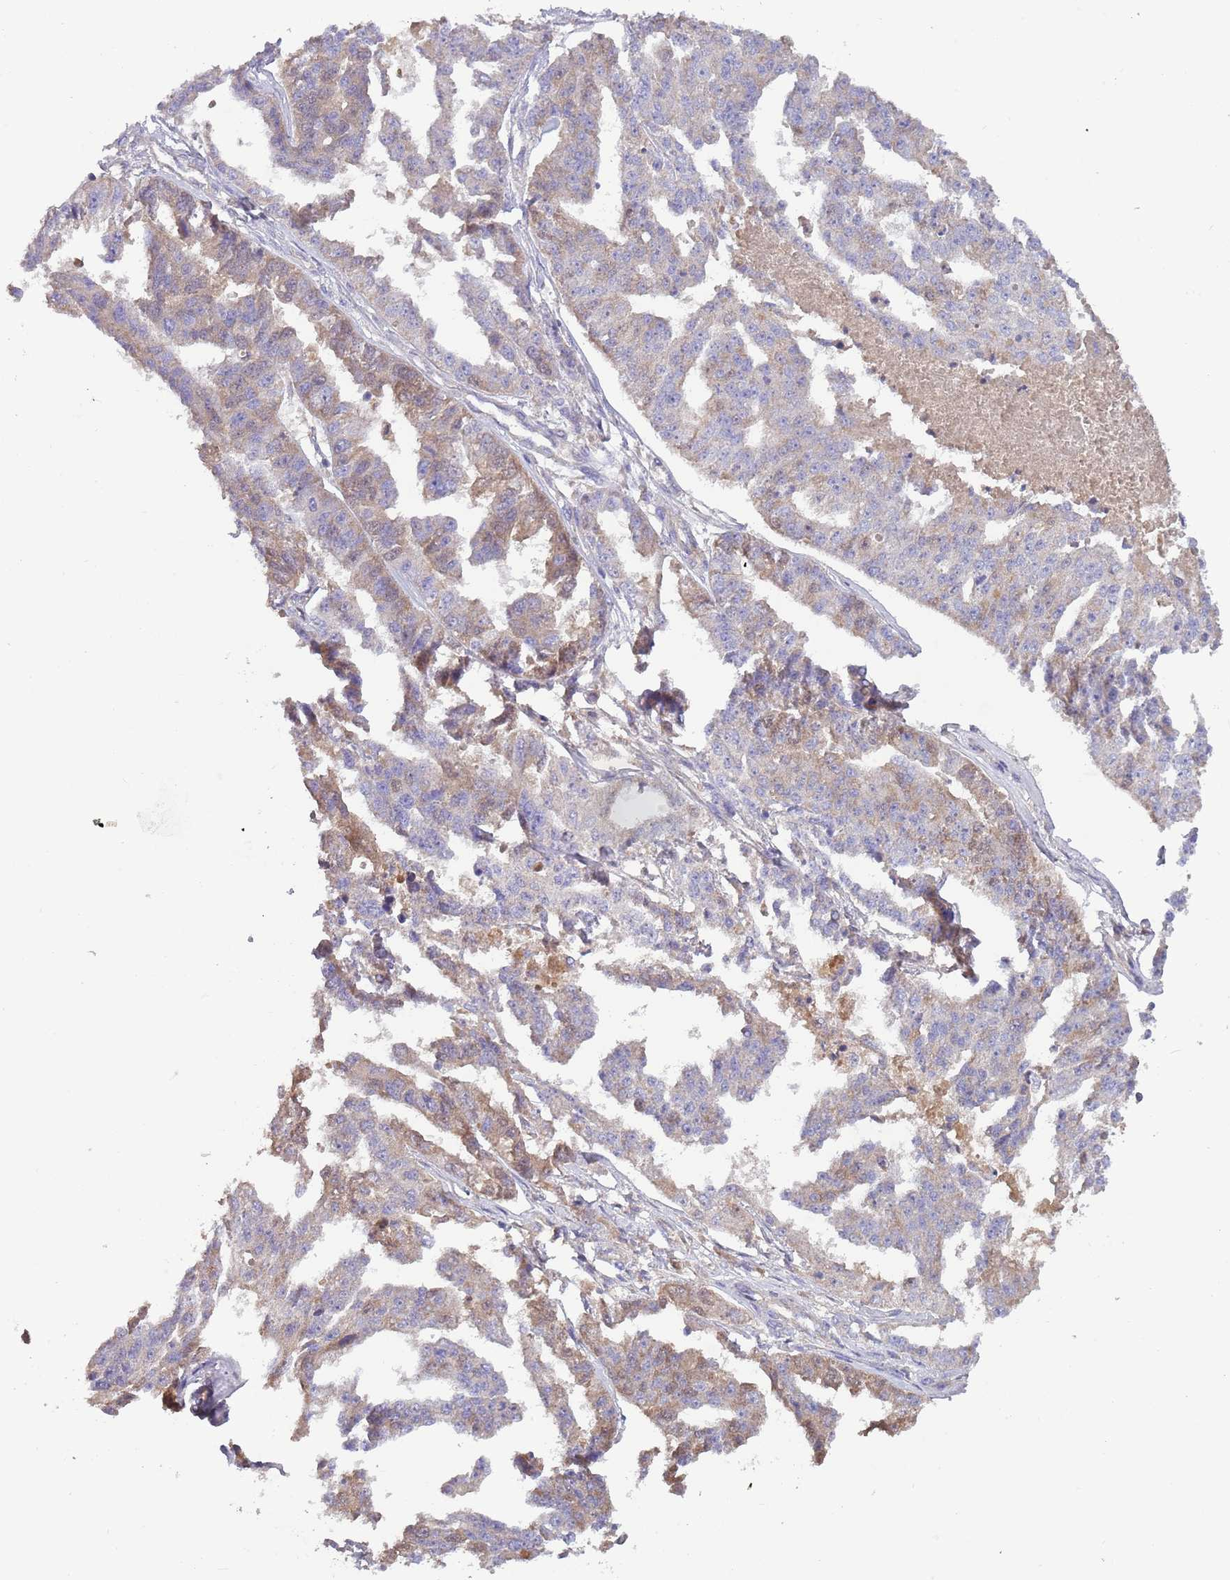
{"staining": {"intensity": "weak", "quantity": "25%-75%", "location": "cytoplasmic/membranous"}, "tissue": "ovarian cancer", "cell_type": "Tumor cells", "image_type": "cancer", "snomed": [{"axis": "morphology", "description": "Cystadenocarcinoma, serous, NOS"}, {"axis": "topography", "description": "Ovary"}], "caption": "Protein expression analysis of ovarian cancer (serous cystadenocarcinoma) demonstrates weak cytoplasmic/membranous staining in about 25%-75% of tumor cells.", "gene": "TRMO", "patient": {"sex": "female", "age": 58}}